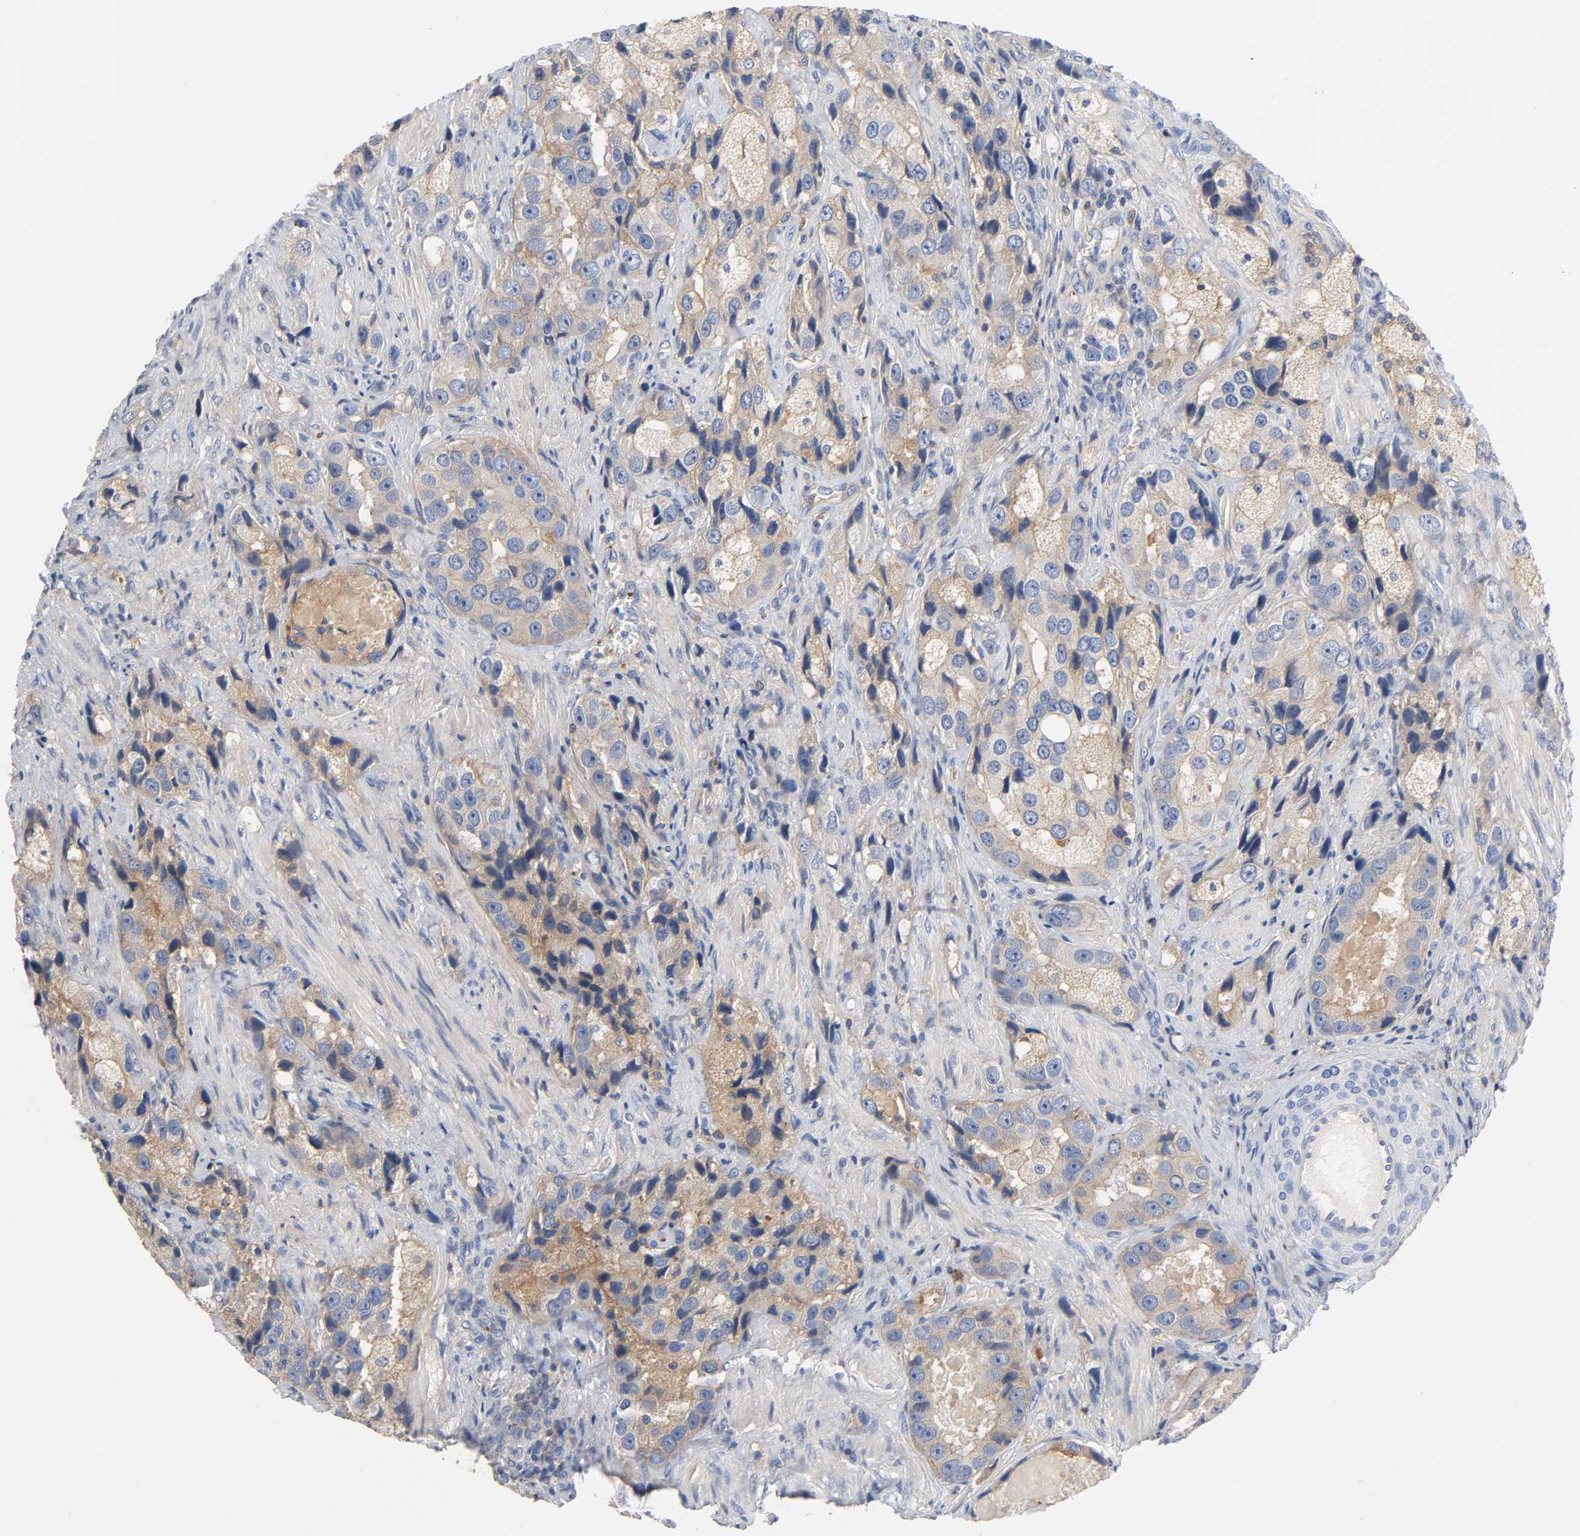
{"staining": {"intensity": "moderate", "quantity": ">75%", "location": "cytoplasmic/membranous"}, "tissue": "prostate cancer", "cell_type": "Tumor cells", "image_type": "cancer", "snomed": [{"axis": "morphology", "description": "Adenocarcinoma, High grade"}, {"axis": "topography", "description": "Prostate"}], "caption": "IHC staining of high-grade adenocarcinoma (prostate), which shows medium levels of moderate cytoplasmic/membranous expression in about >75% of tumor cells indicating moderate cytoplasmic/membranous protein positivity. The staining was performed using DAB (3,3'-diaminobenzidine) (brown) for protein detection and nuclei were counterstained in hematoxylin (blue).", "gene": "SRC", "patient": {"sex": "male", "age": 63}}